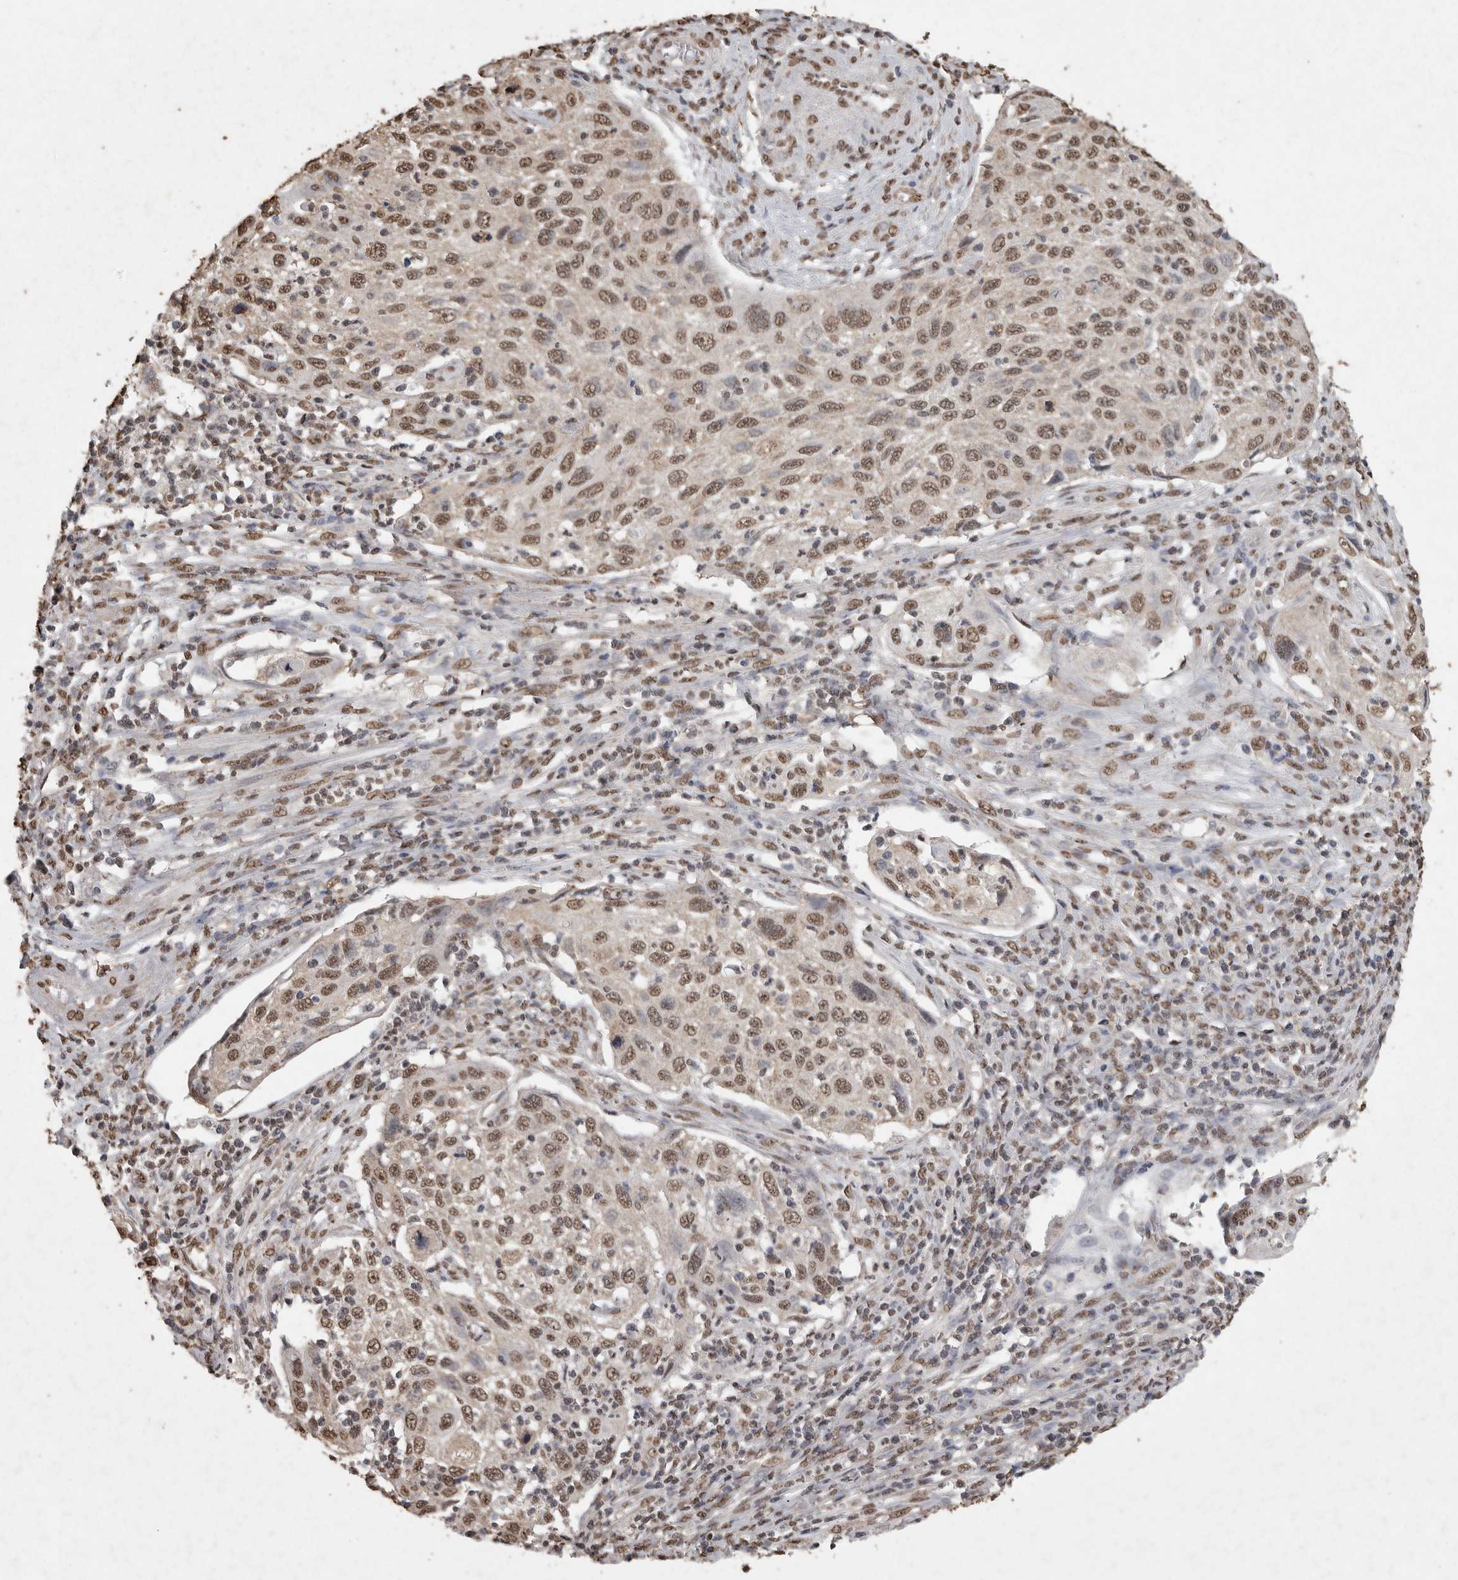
{"staining": {"intensity": "moderate", "quantity": ">75%", "location": "nuclear"}, "tissue": "cervical cancer", "cell_type": "Tumor cells", "image_type": "cancer", "snomed": [{"axis": "morphology", "description": "Squamous cell carcinoma, NOS"}, {"axis": "topography", "description": "Cervix"}], "caption": "A medium amount of moderate nuclear staining is present in about >75% of tumor cells in cervical squamous cell carcinoma tissue.", "gene": "SMAD7", "patient": {"sex": "female", "age": 70}}